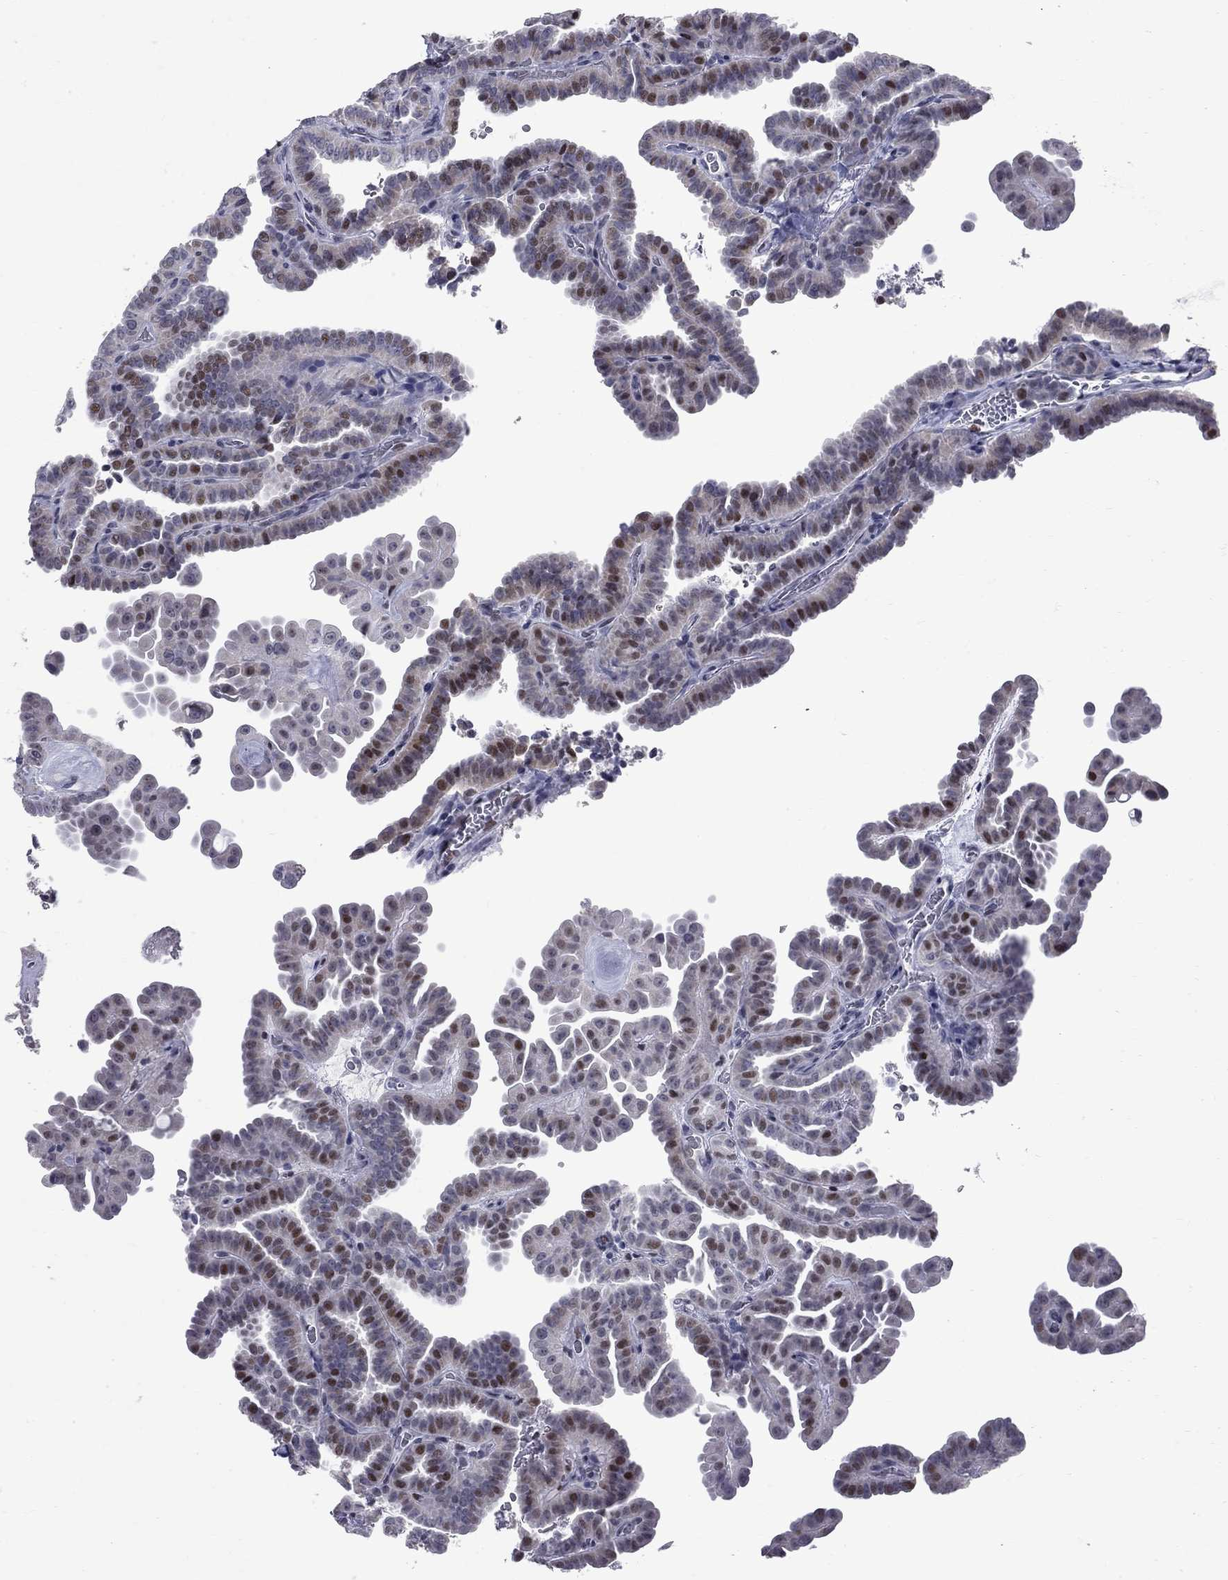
{"staining": {"intensity": "moderate", "quantity": "<25%", "location": "nuclear"}, "tissue": "thyroid cancer", "cell_type": "Tumor cells", "image_type": "cancer", "snomed": [{"axis": "morphology", "description": "Papillary adenocarcinoma, NOS"}, {"axis": "topography", "description": "Thyroid gland"}], "caption": "Thyroid papillary adenocarcinoma was stained to show a protein in brown. There is low levels of moderate nuclear expression in approximately <25% of tumor cells.", "gene": "ZNF154", "patient": {"sex": "female", "age": 39}}